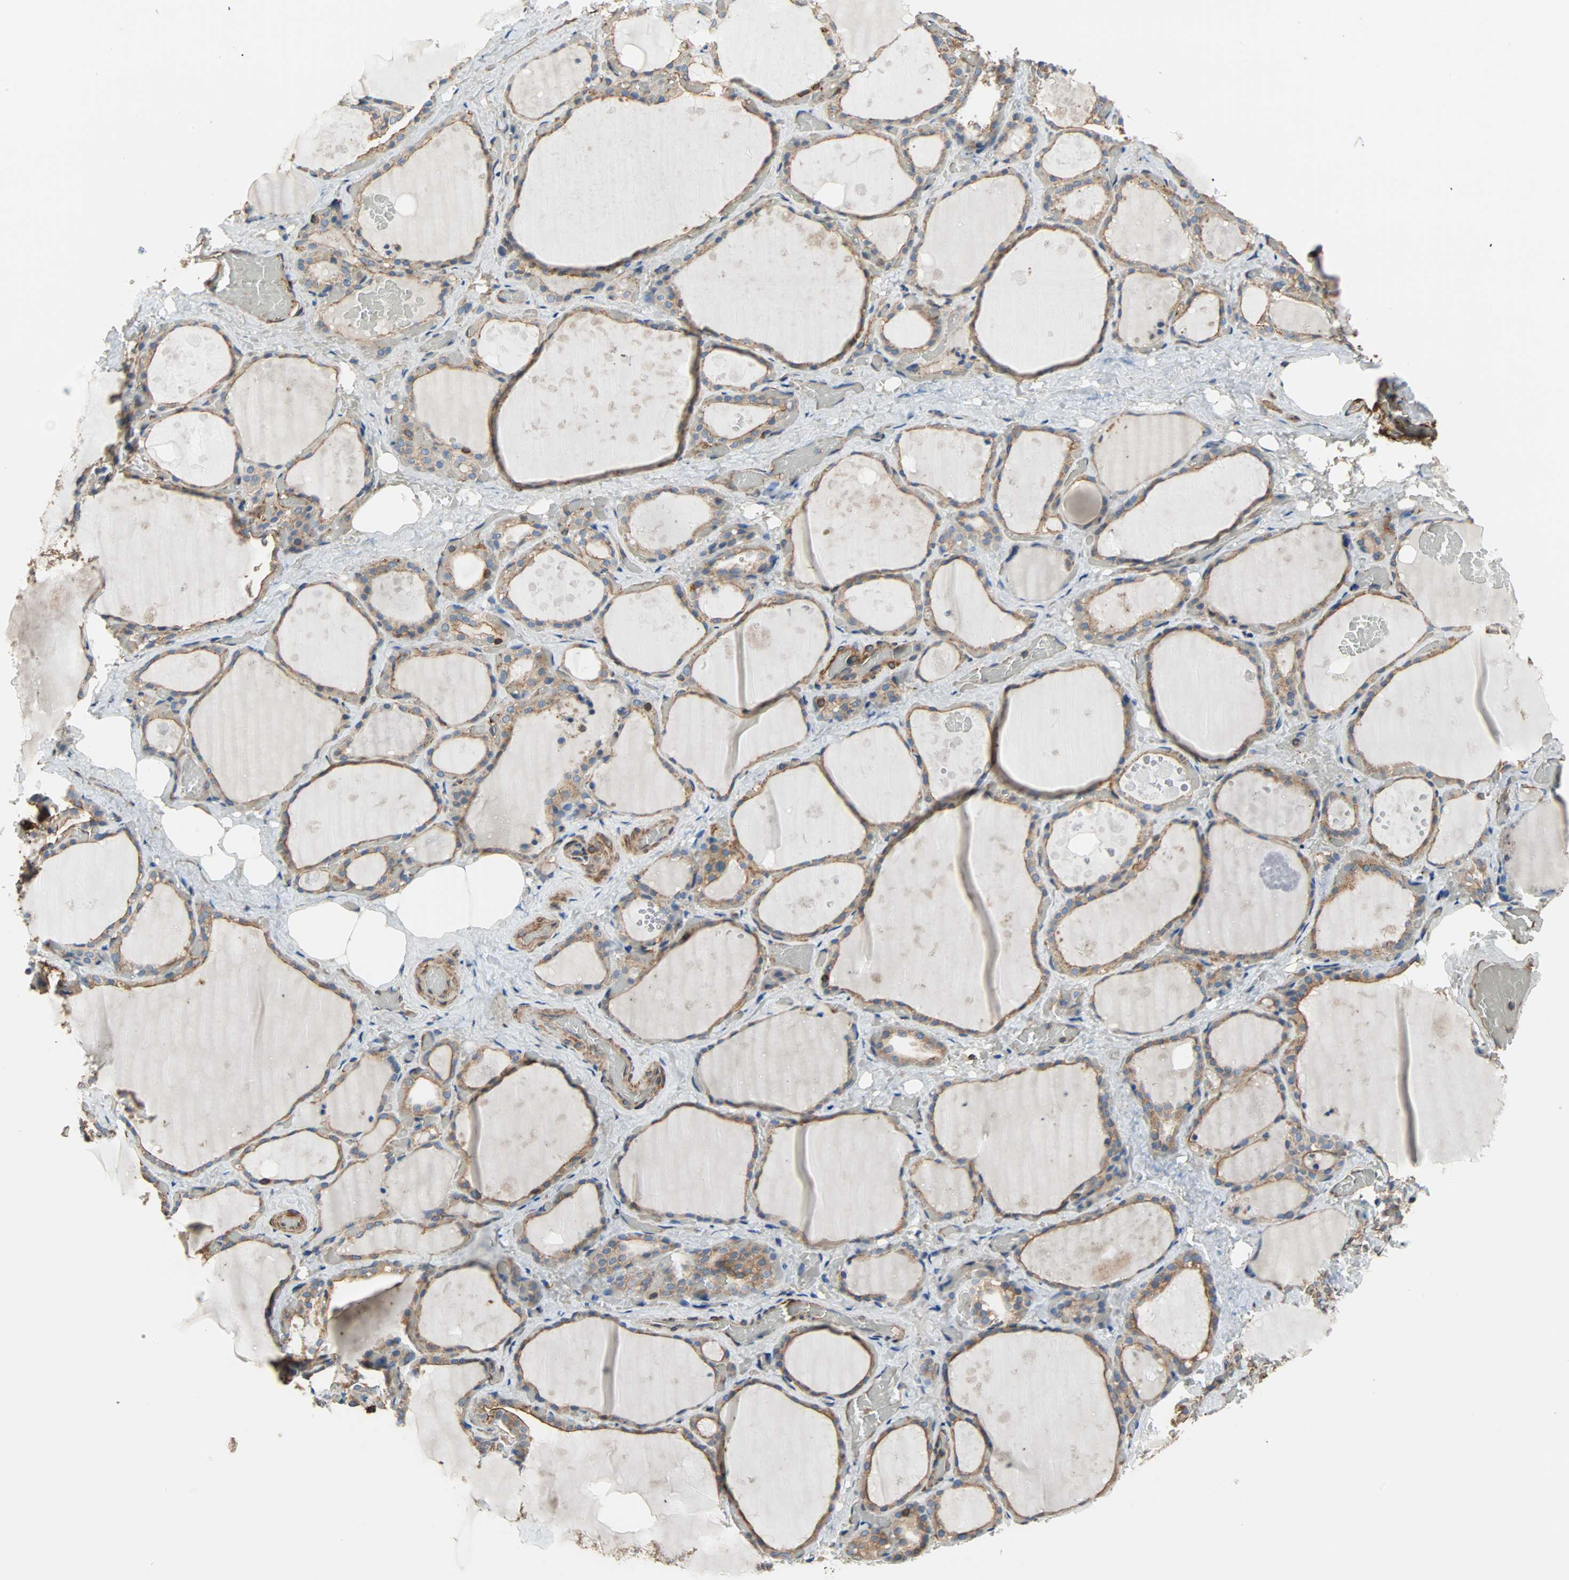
{"staining": {"intensity": "moderate", "quantity": "25%-75%", "location": "cytoplasmic/membranous"}, "tissue": "thyroid gland", "cell_type": "Glandular cells", "image_type": "normal", "snomed": [{"axis": "morphology", "description": "Normal tissue, NOS"}, {"axis": "topography", "description": "Thyroid gland"}], "caption": "Immunohistochemical staining of unremarkable human thyroid gland reveals medium levels of moderate cytoplasmic/membranous positivity in approximately 25%-75% of glandular cells.", "gene": "GALNT10", "patient": {"sex": "male", "age": 61}}